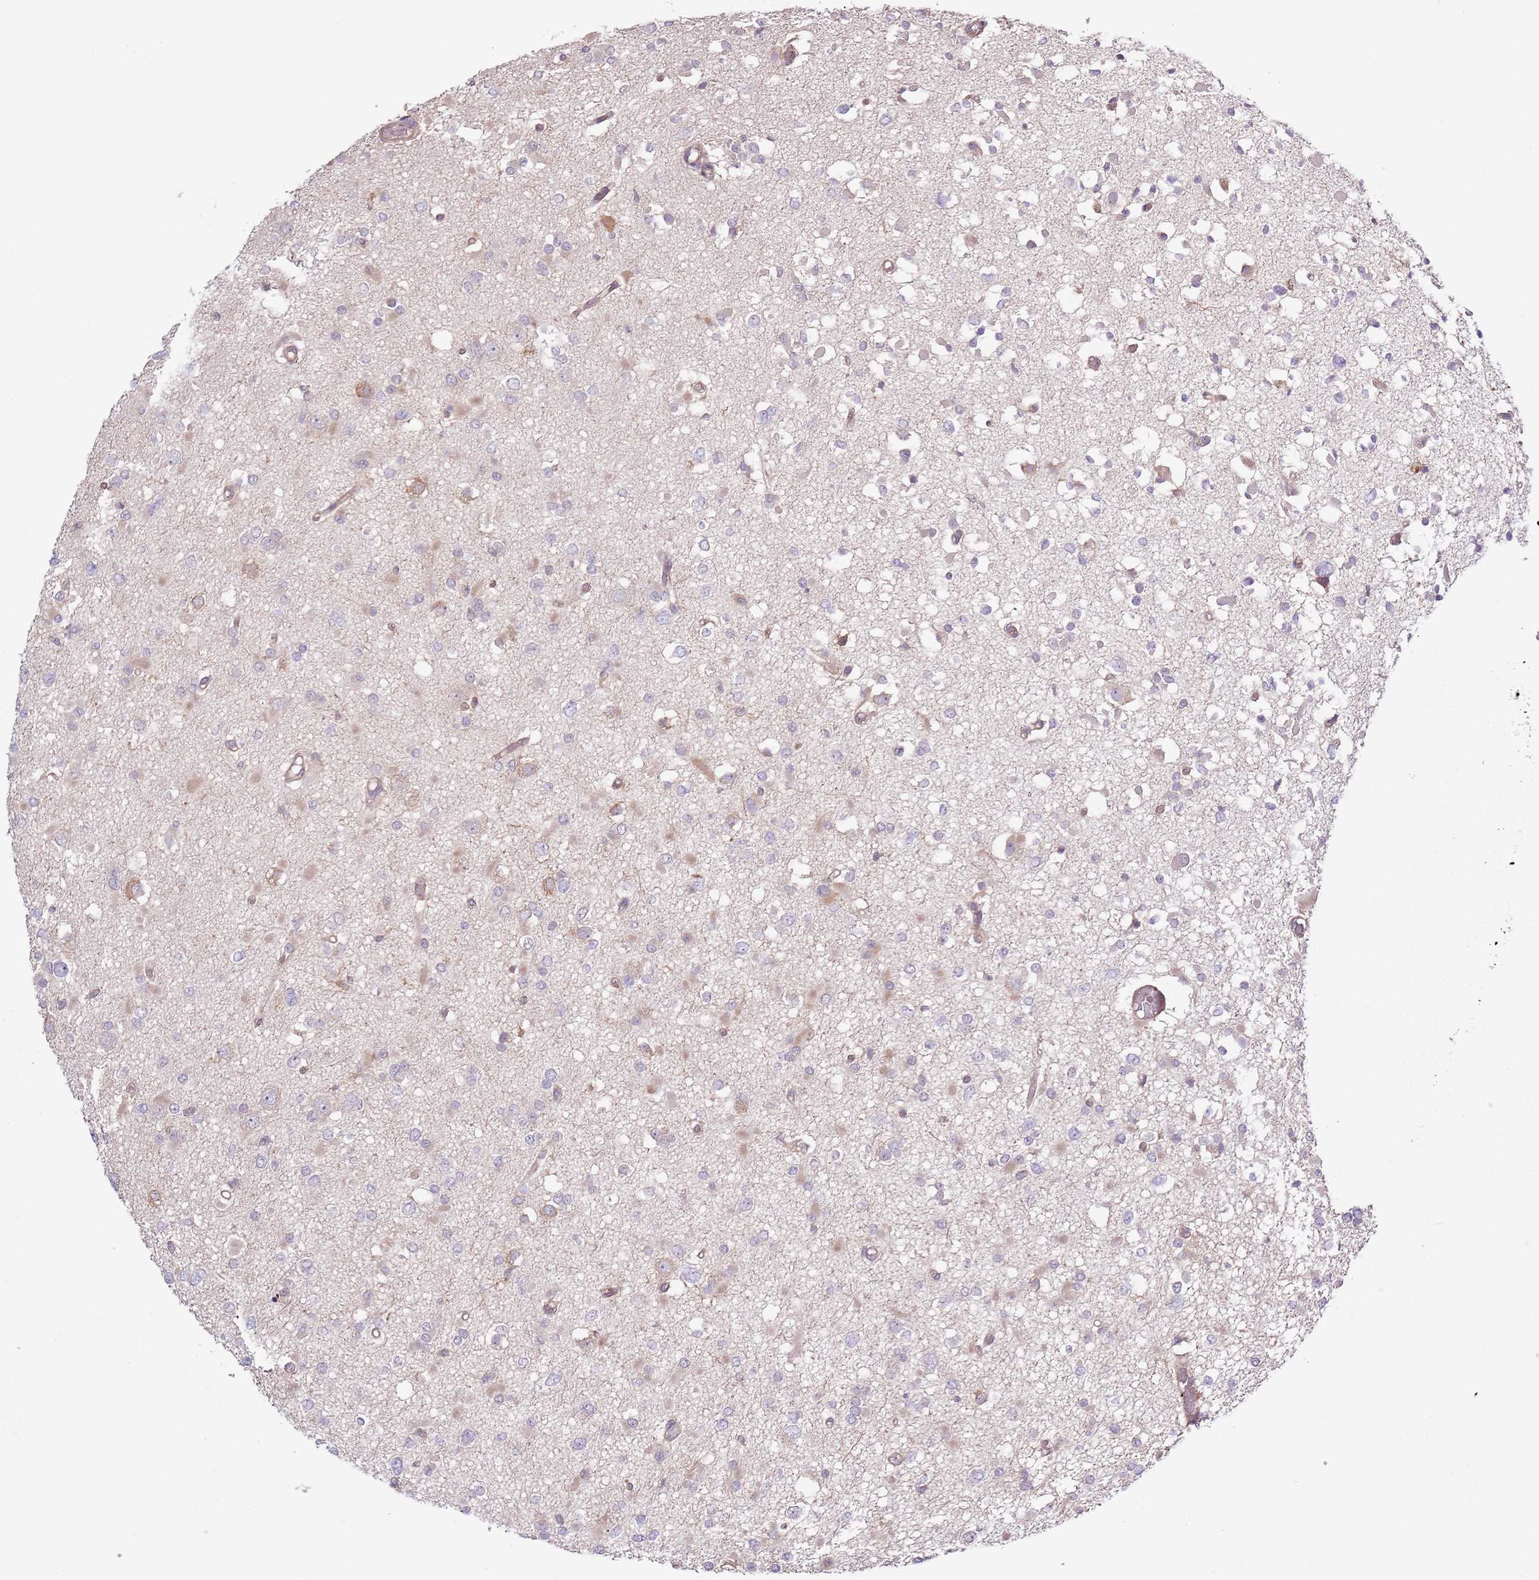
{"staining": {"intensity": "moderate", "quantity": "<25%", "location": "cytoplasmic/membranous"}, "tissue": "glioma", "cell_type": "Tumor cells", "image_type": "cancer", "snomed": [{"axis": "morphology", "description": "Glioma, malignant, Low grade"}, {"axis": "topography", "description": "Brain"}], "caption": "DAB immunohistochemical staining of malignant glioma (low-grade) demonstrates moderate cytoplasmic/membranous protein positivity in about <25% of tumor cells.", "gene": "LPIN2", "patient": {"sex": "female", "age": 22}}